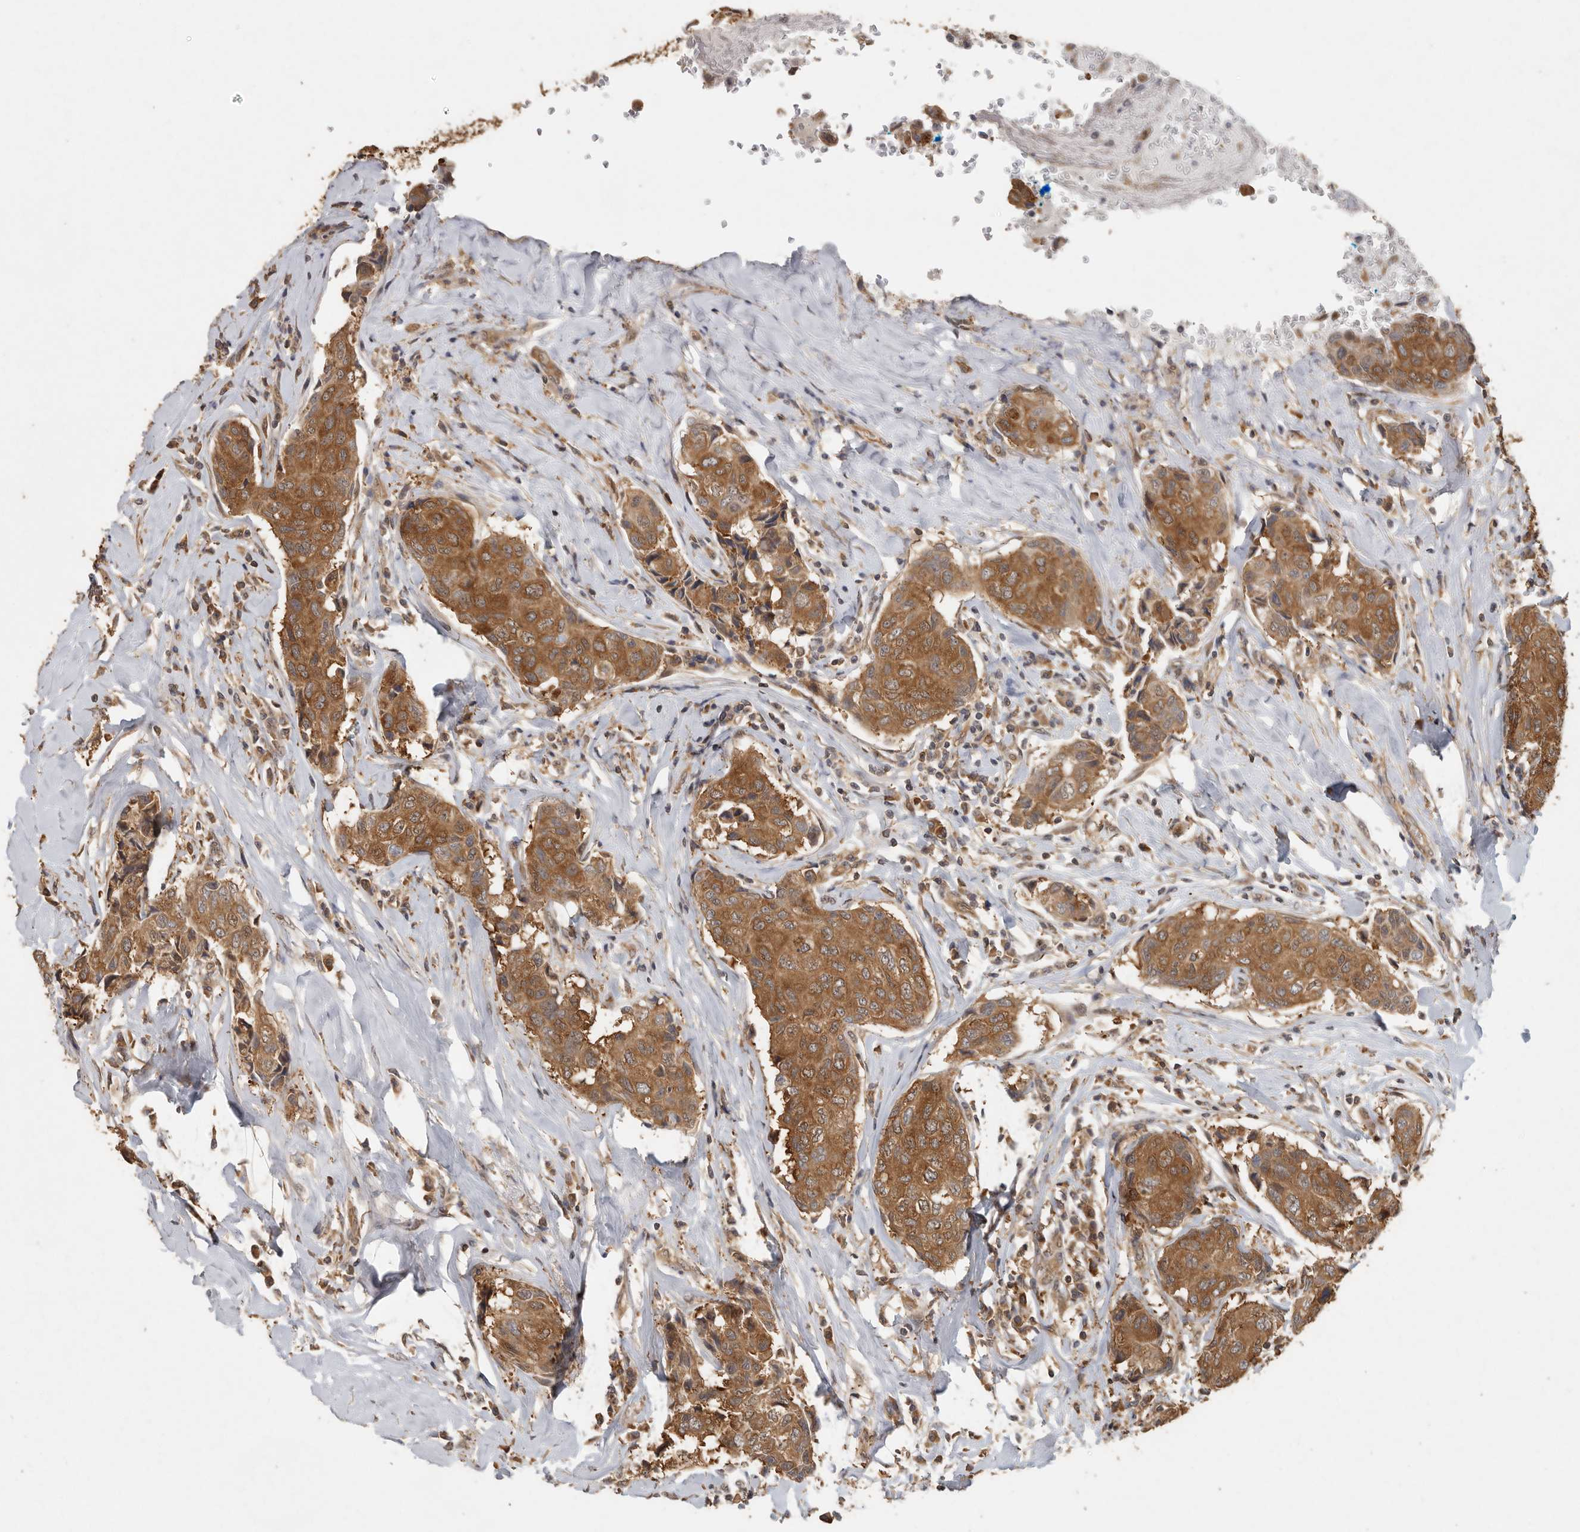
{"staining": {"intensity": "strong", "quantity": ">75%", "location": "cytoplasmic/membranous"}, "tissue": "breast cancer", "cell_type": "Tumor cells", "image_type": "cancer", "snomed": [{"axis": "morphology", "description": "Duct carcinoma"}, {"axis": "topography", "description": "Breast"}], "caption": "The micrograph exhibits staining of breast infiltrating ductal carcinoma, revealing strong cytoplasmic/membranous protein positivity (brown color) within tumor cells.", "gene": "CCT8", "patient": {"sex": "female", "age": 80}}